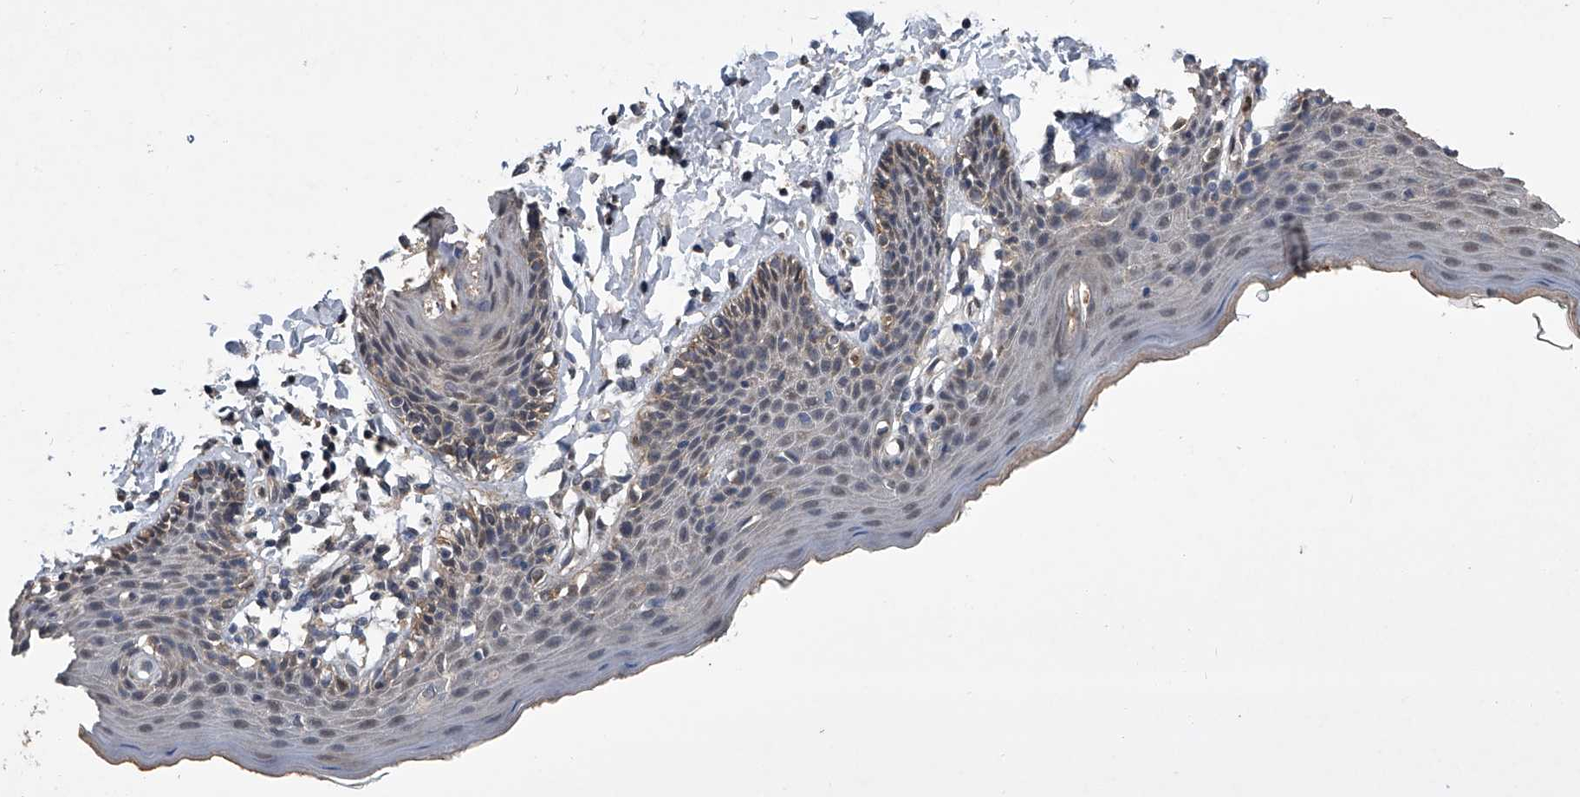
{"staining": {"intensity": "moderate", "quantity": "<25%", "location": "cytoplasmic/membranous,nuclear"}, "tissue": "skin", "cell_type": "Epidermal cells", "image_type": "normal", "snomed": [{"axis": "morphology", "description": "Normal tissue, NOS"}, {"axis": "topography", "description": "Vulva"}], "caption": "Protein staining of benign skin shows moderate cytoplasmic/membranous,nuclear staining in approximately <25% of epidermal cells.", "gene": "TSNAX", "patient": {"sex": "female", "age": 66}}